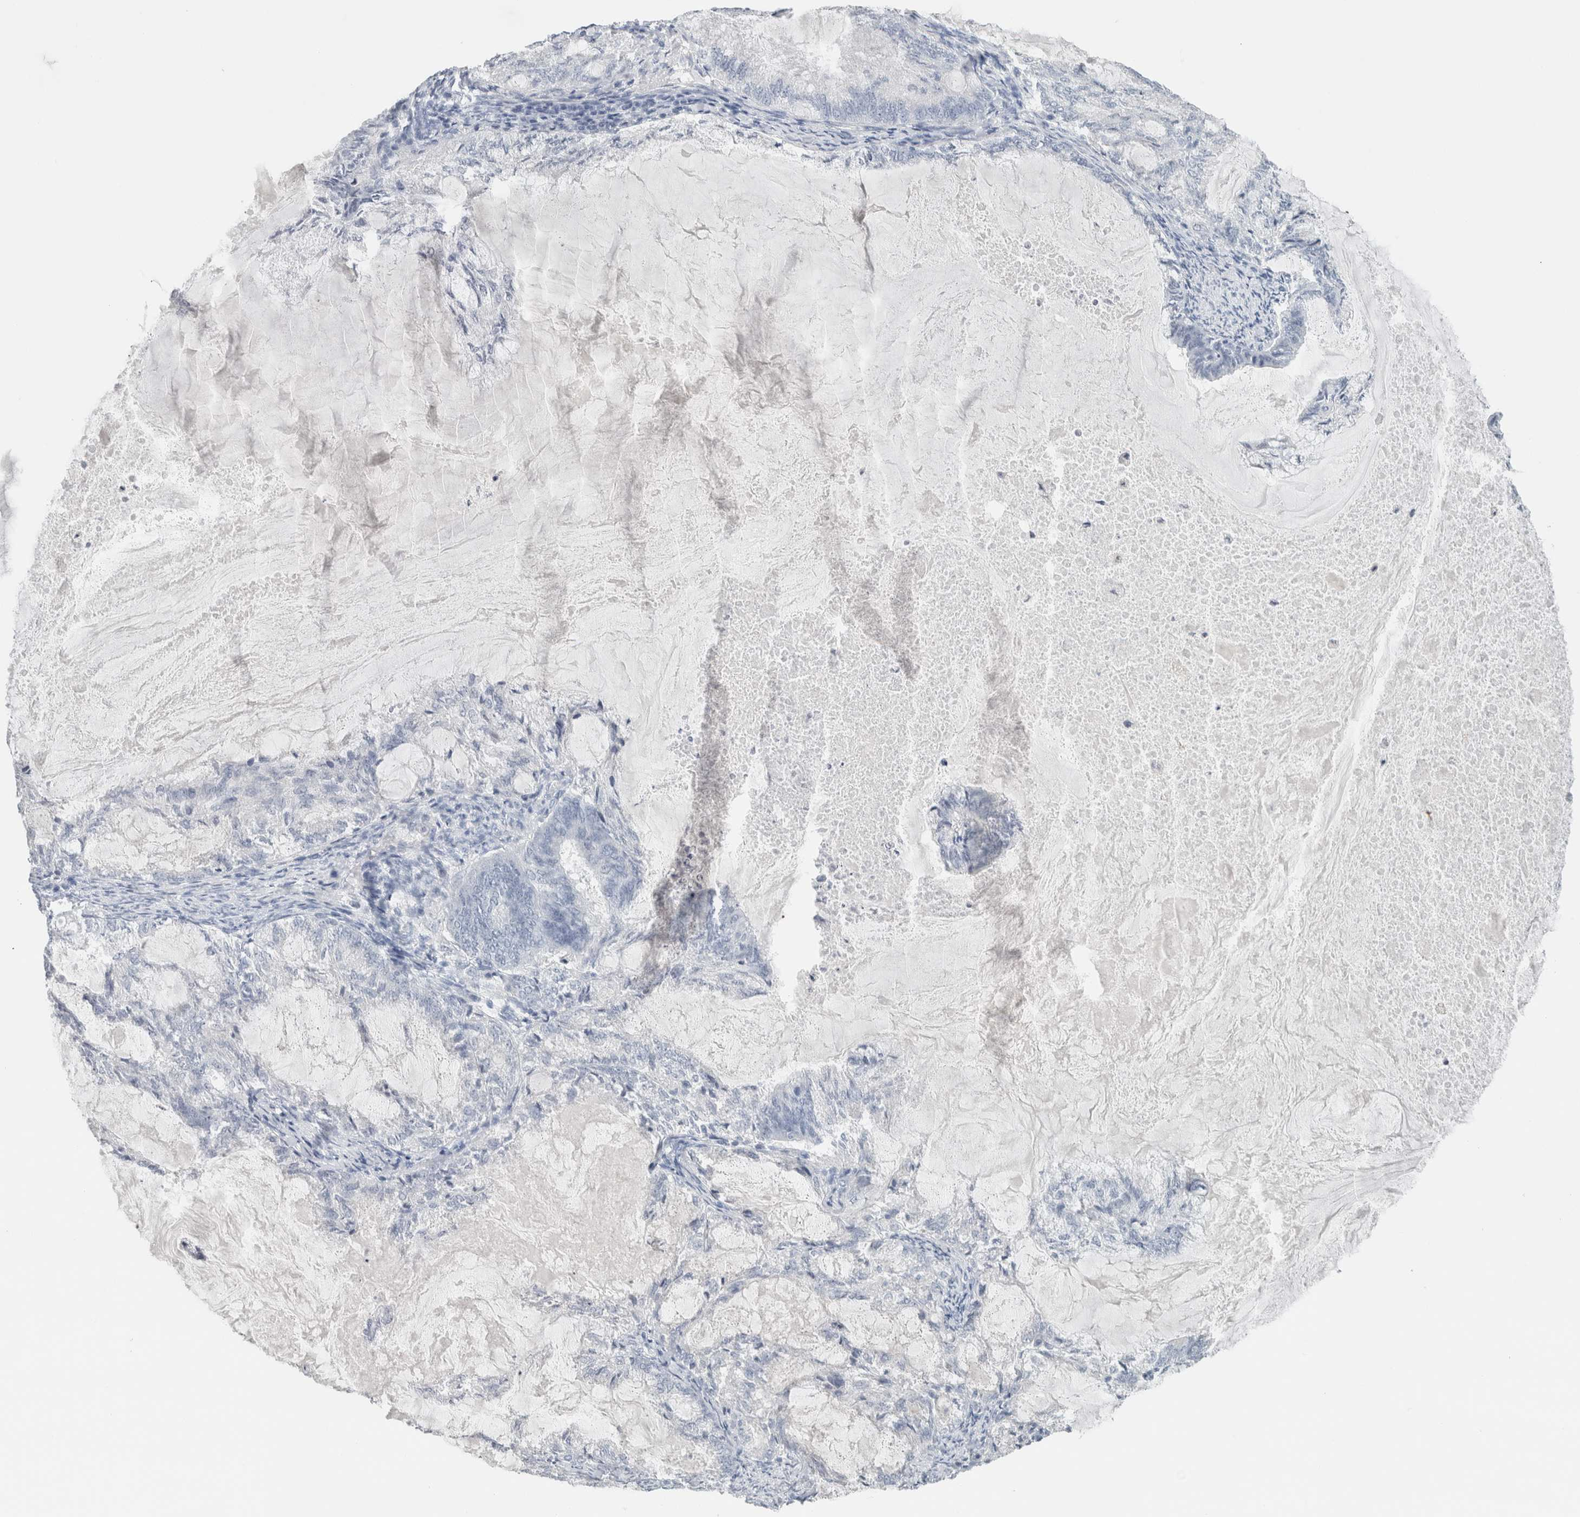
{"staining": {"intensity": "negative", "quantity": "none", "location": "none"}, "tissue": "endometrial cancer", "cell_type": "Tumor cells", "image_type": "cancer", "snomed": [{"axis": "morphology", "description": "Adenocarcinoma, NOS"}, {"axis": "topography", "description": "Endometrium"}], "caption": "This is an IHC micrograph of human adenocarcinoma (endometrial). There is no positivity in tumor cells.", "gene": "CRAT", "patient": {"sex": "female", "age": 86}}